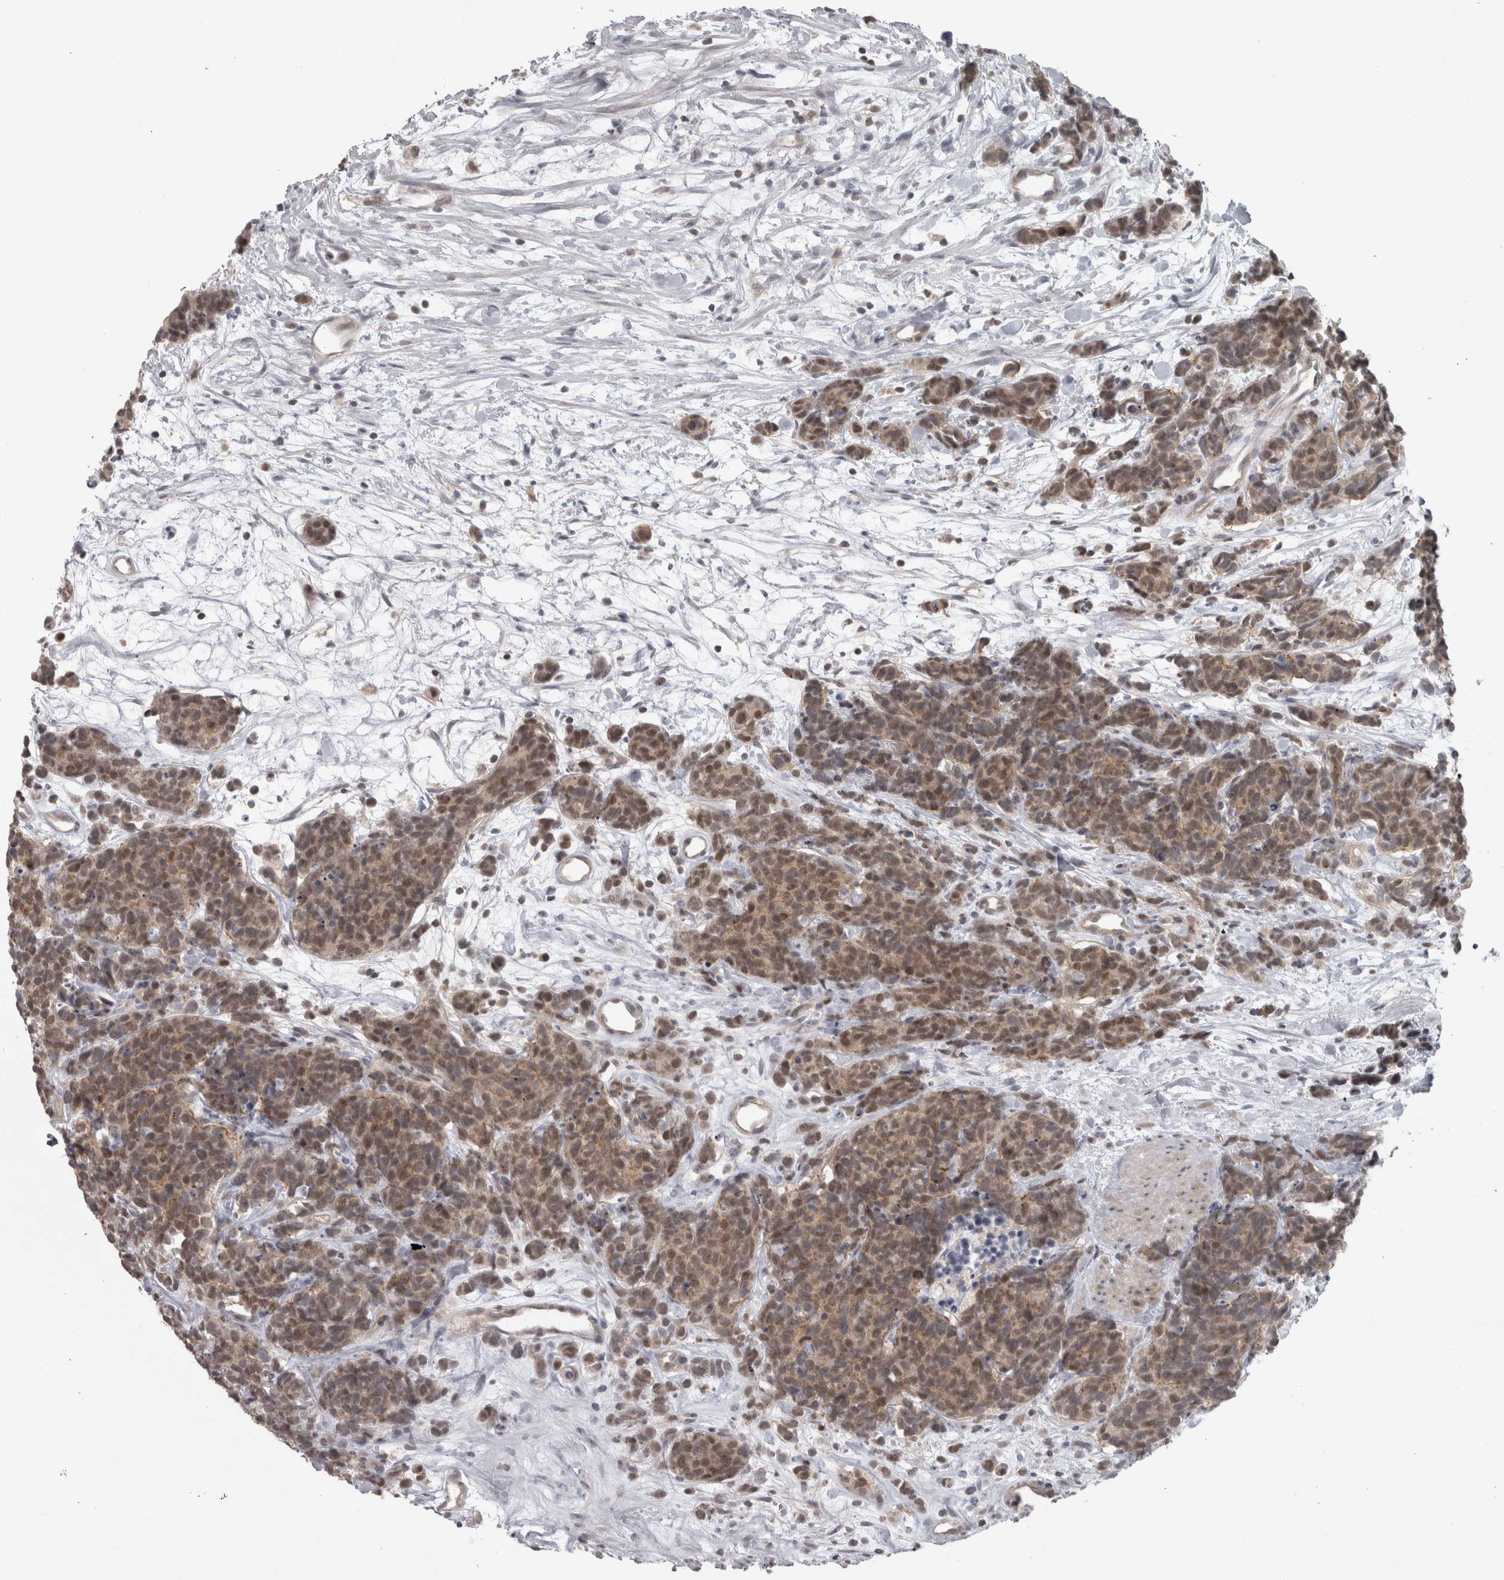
{"staining": {"intensity": "weak", "quantity": ">75%", "location": "cytoplasmic/membranous,nuclear"}, "tissue": "carcinoid", "cell_type": "Tumor cells", "image_type": "cancer", "snomed": [{"axis": "morphology", "description": "Carcinoma, NOS"}, {"axis": "morphology", "description": "Carcinoid, malignant, NOS"}, {"axis": "topography", "description": "Urinary bladder"}], "caption": "Brown immunohistochemical staining in human carcinoma exhibits weak cytoplasmic/membranous and nuclear expression in approximately >75% of tumor cells.", "gene": "PPP1R12B", "patient": {"sex": "male", "age": 57}}